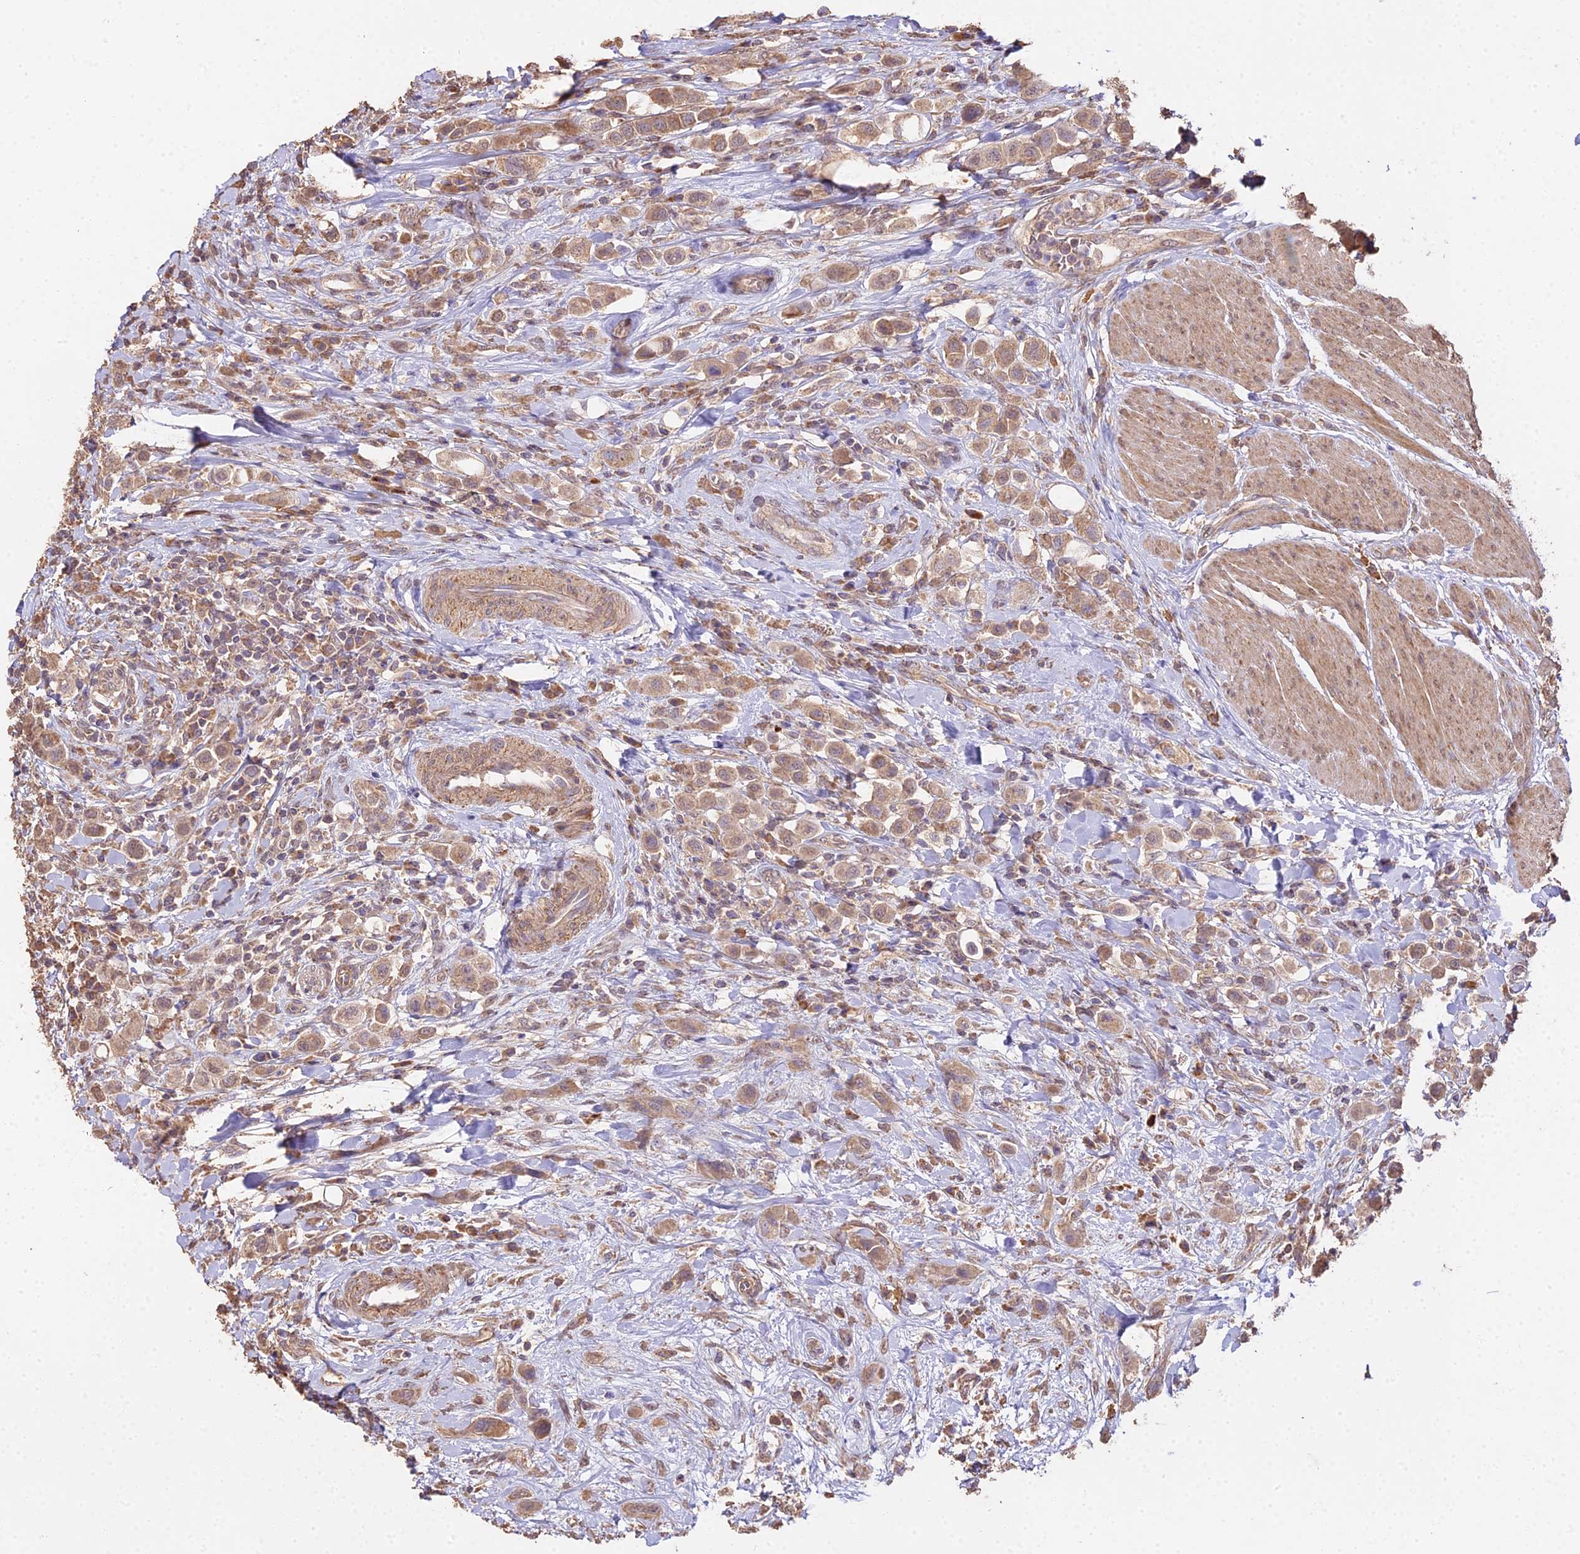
{"staining": {"intensity": "moderate", "quantity": ">75%", "location": "cytoplasmic/membranous"}, "tissue": "urothelial cancer", "cell_type": "Tumor cells", "image_type": "cancer", "snomed": [{"axis": "morphology", "description": "Urothelial carcinoma, High grade"}, {"axis": "topography", "description": "Urinary bladder"}], "caption": "Immunohistochemical staining of human high-grade urothelial carcinoma demonstrates medium levels of moderate cytoplasmic/membranous staining in about >75% of tumor cells.", "gene": "METTL13", "patient": {"sex": "male", "age": 50}}